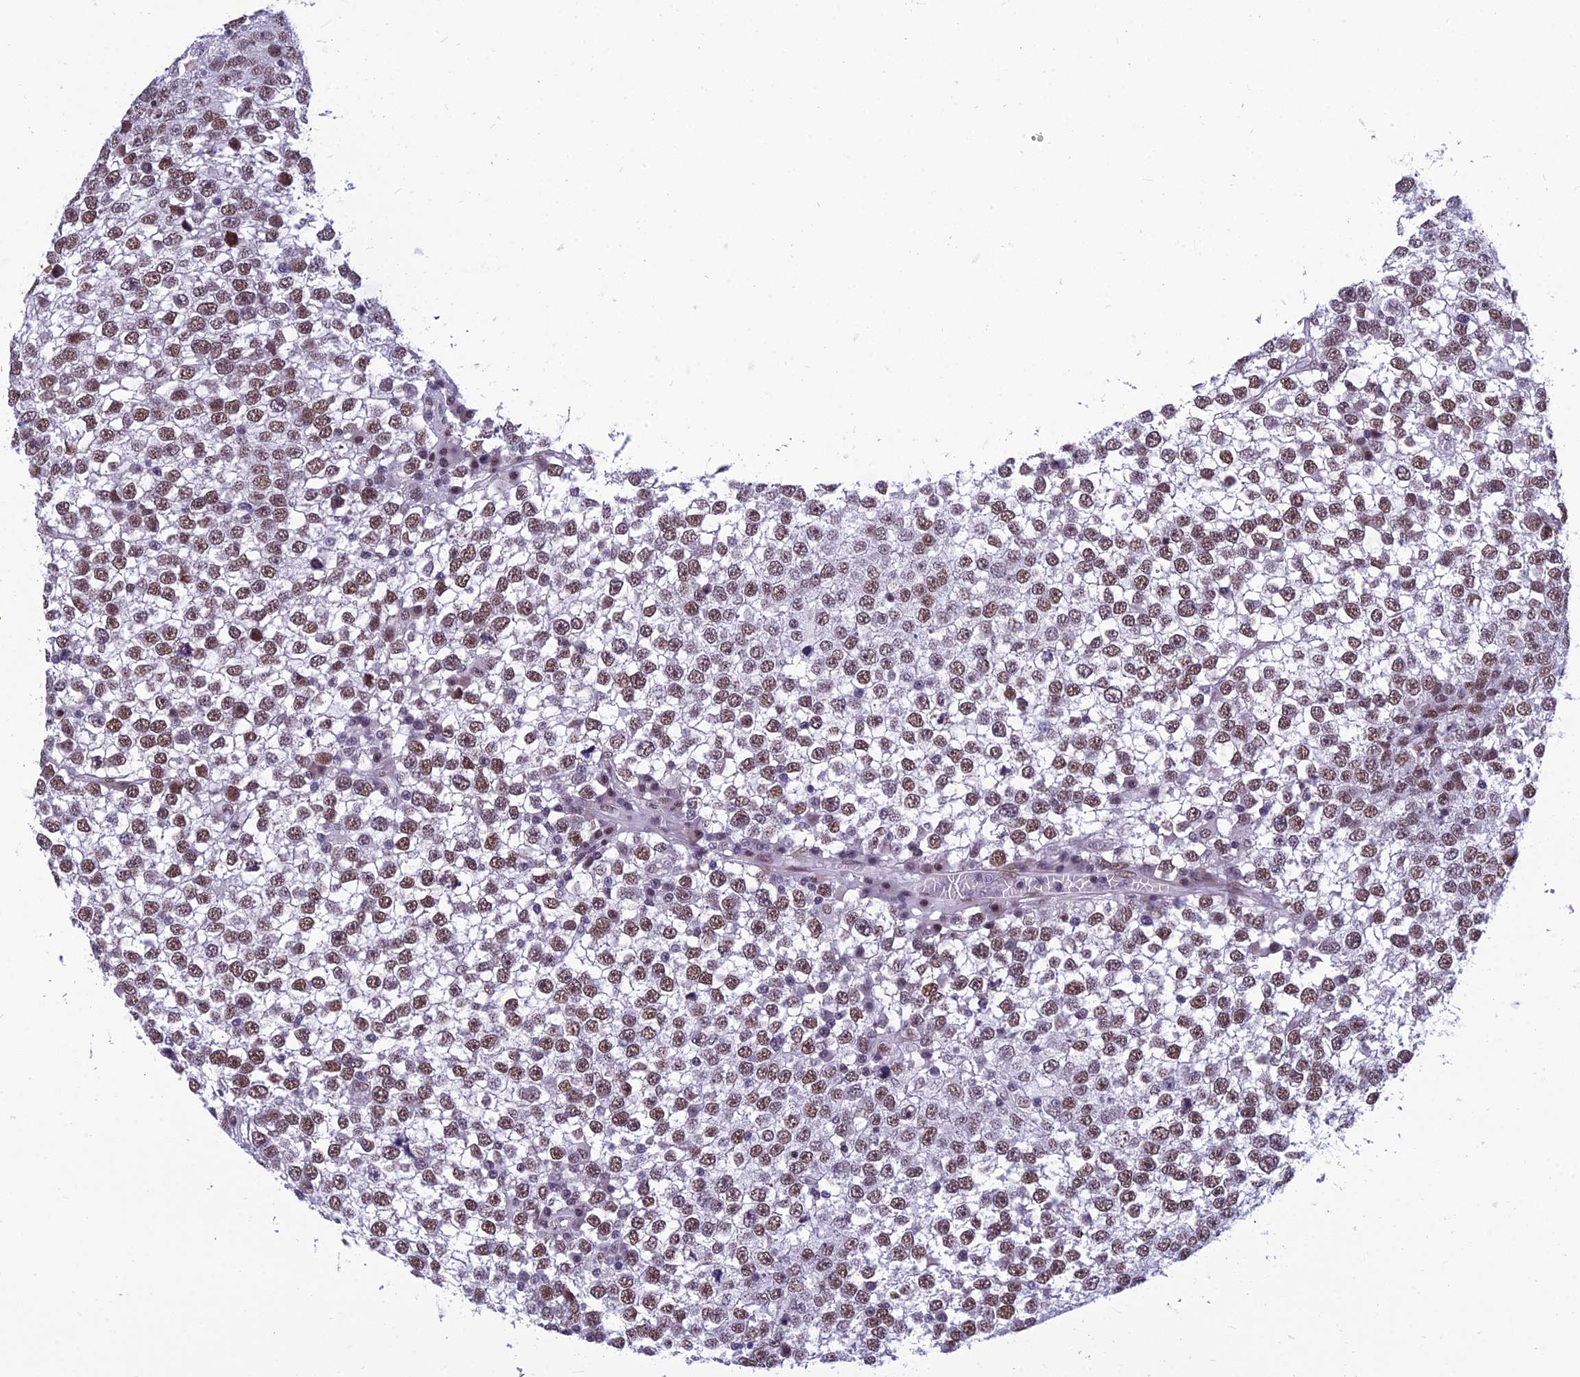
{"staining": {"intensity": "moderate", "quantity": "25%-75%", "location": "nuclear"}, "tissue": "testis cancer", "cell_type": "Tumor cells", "image_type": "cancer", "snomed": [{"axis": "morphology", "description": "Seminoma, NOS"}, {"axis": "topography", "description": "Testis"}], "caption": "Brown immunohistochemical staining in testis cancer (seminoma) reveals moderate nuclear staining in approximately 25%-75% of tumor cells.", "gene": "RSRC1", "patient": {"sex": "male", "age": 65}}